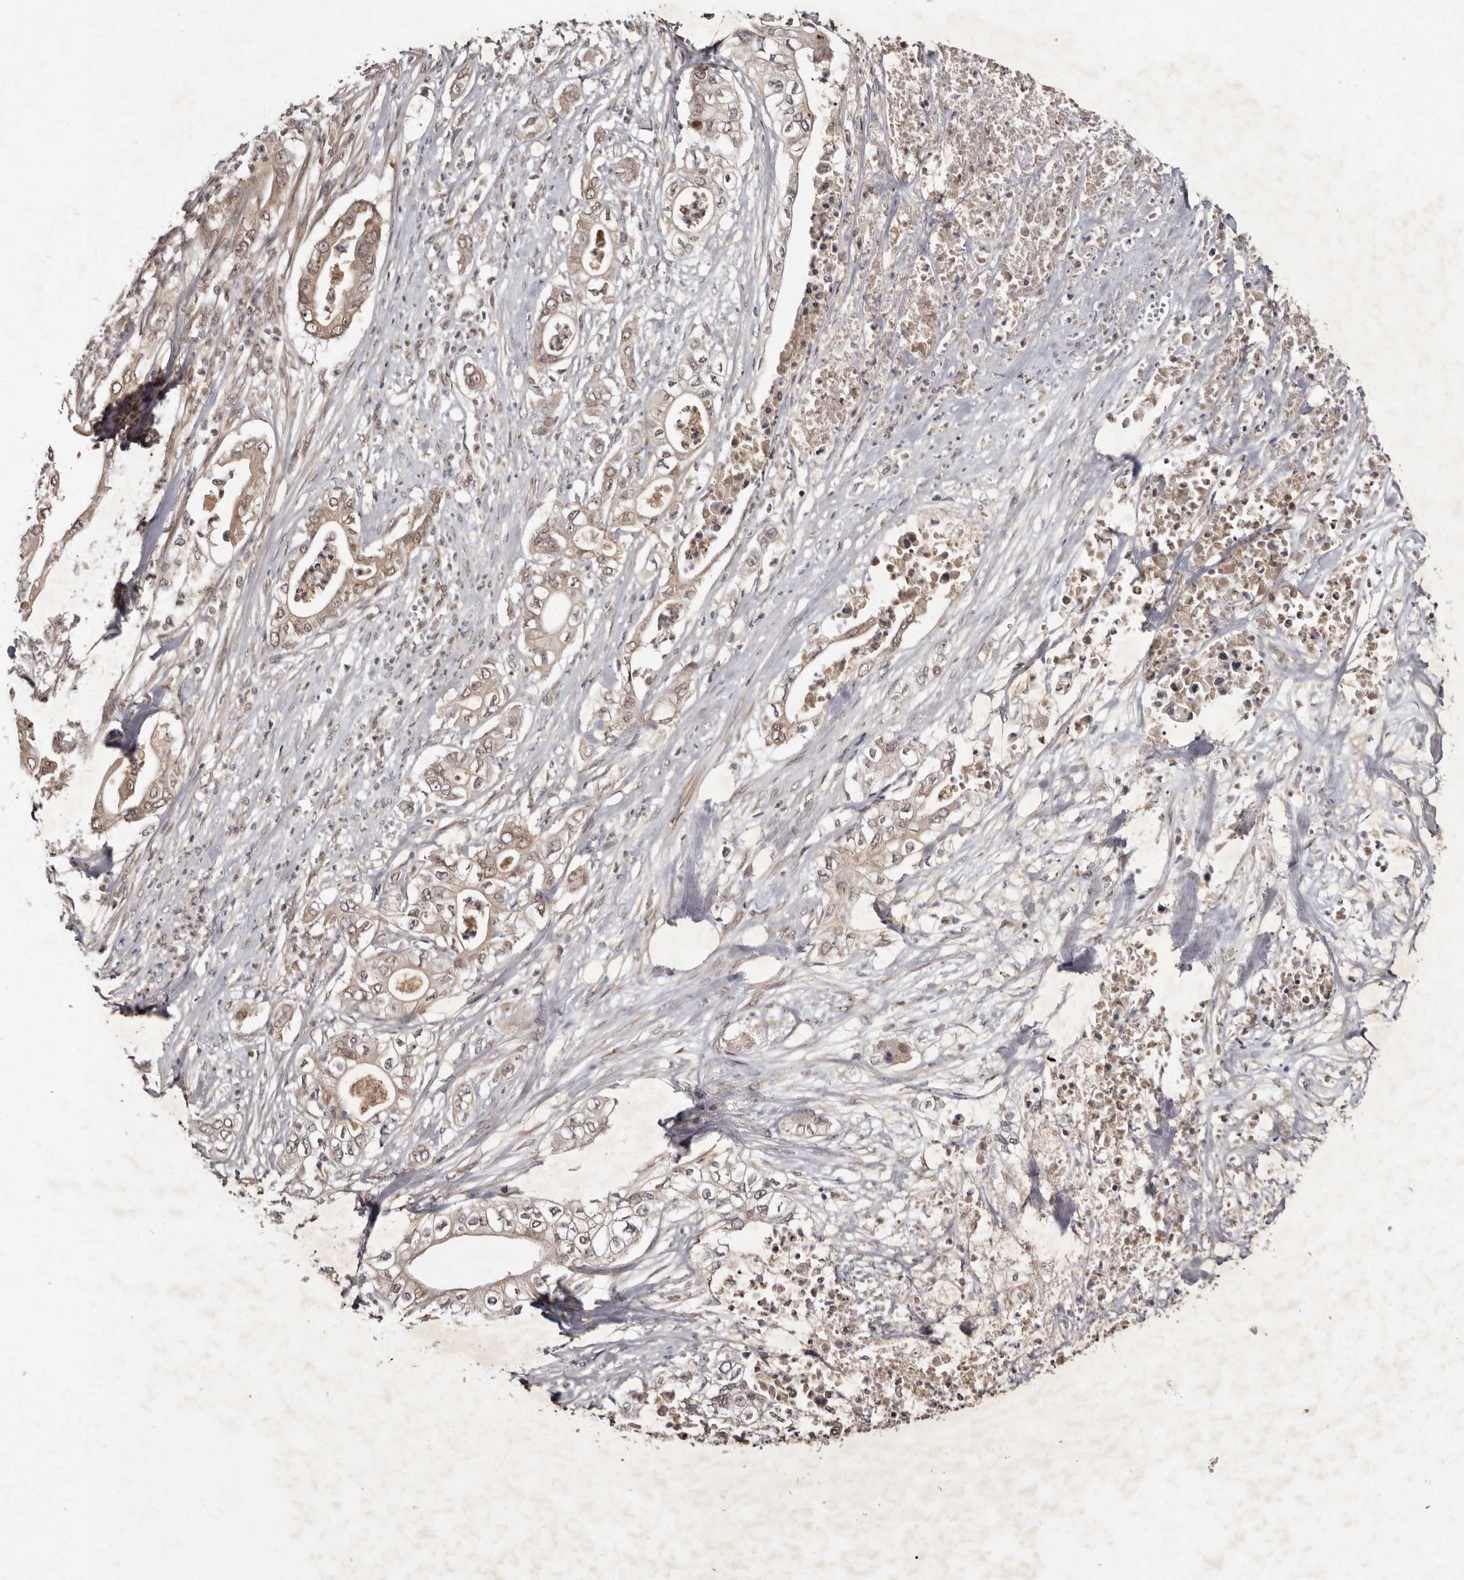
{"staining": {"intensity": "weak", "quantity": ">75%", "location": "cytoplasmic/membranous,nuclear"}, "tissue": "pancreatic cancer", "cell_type": "Tumor cells", "image_type": "cancer", "snomed": [{"axis": "morphology", "description": "Adenocarcinoma, NOS"}, {"axis": "topography", "description": "Pancreas"}], "caption": "Tumor cells reveal weak cytoplasmic/membranous and nuclear staining in about >75% of cells in pancreatic adenocarcinoma.", "gene": "ABL1", "patient": {"sex": "female", "age": 78}}